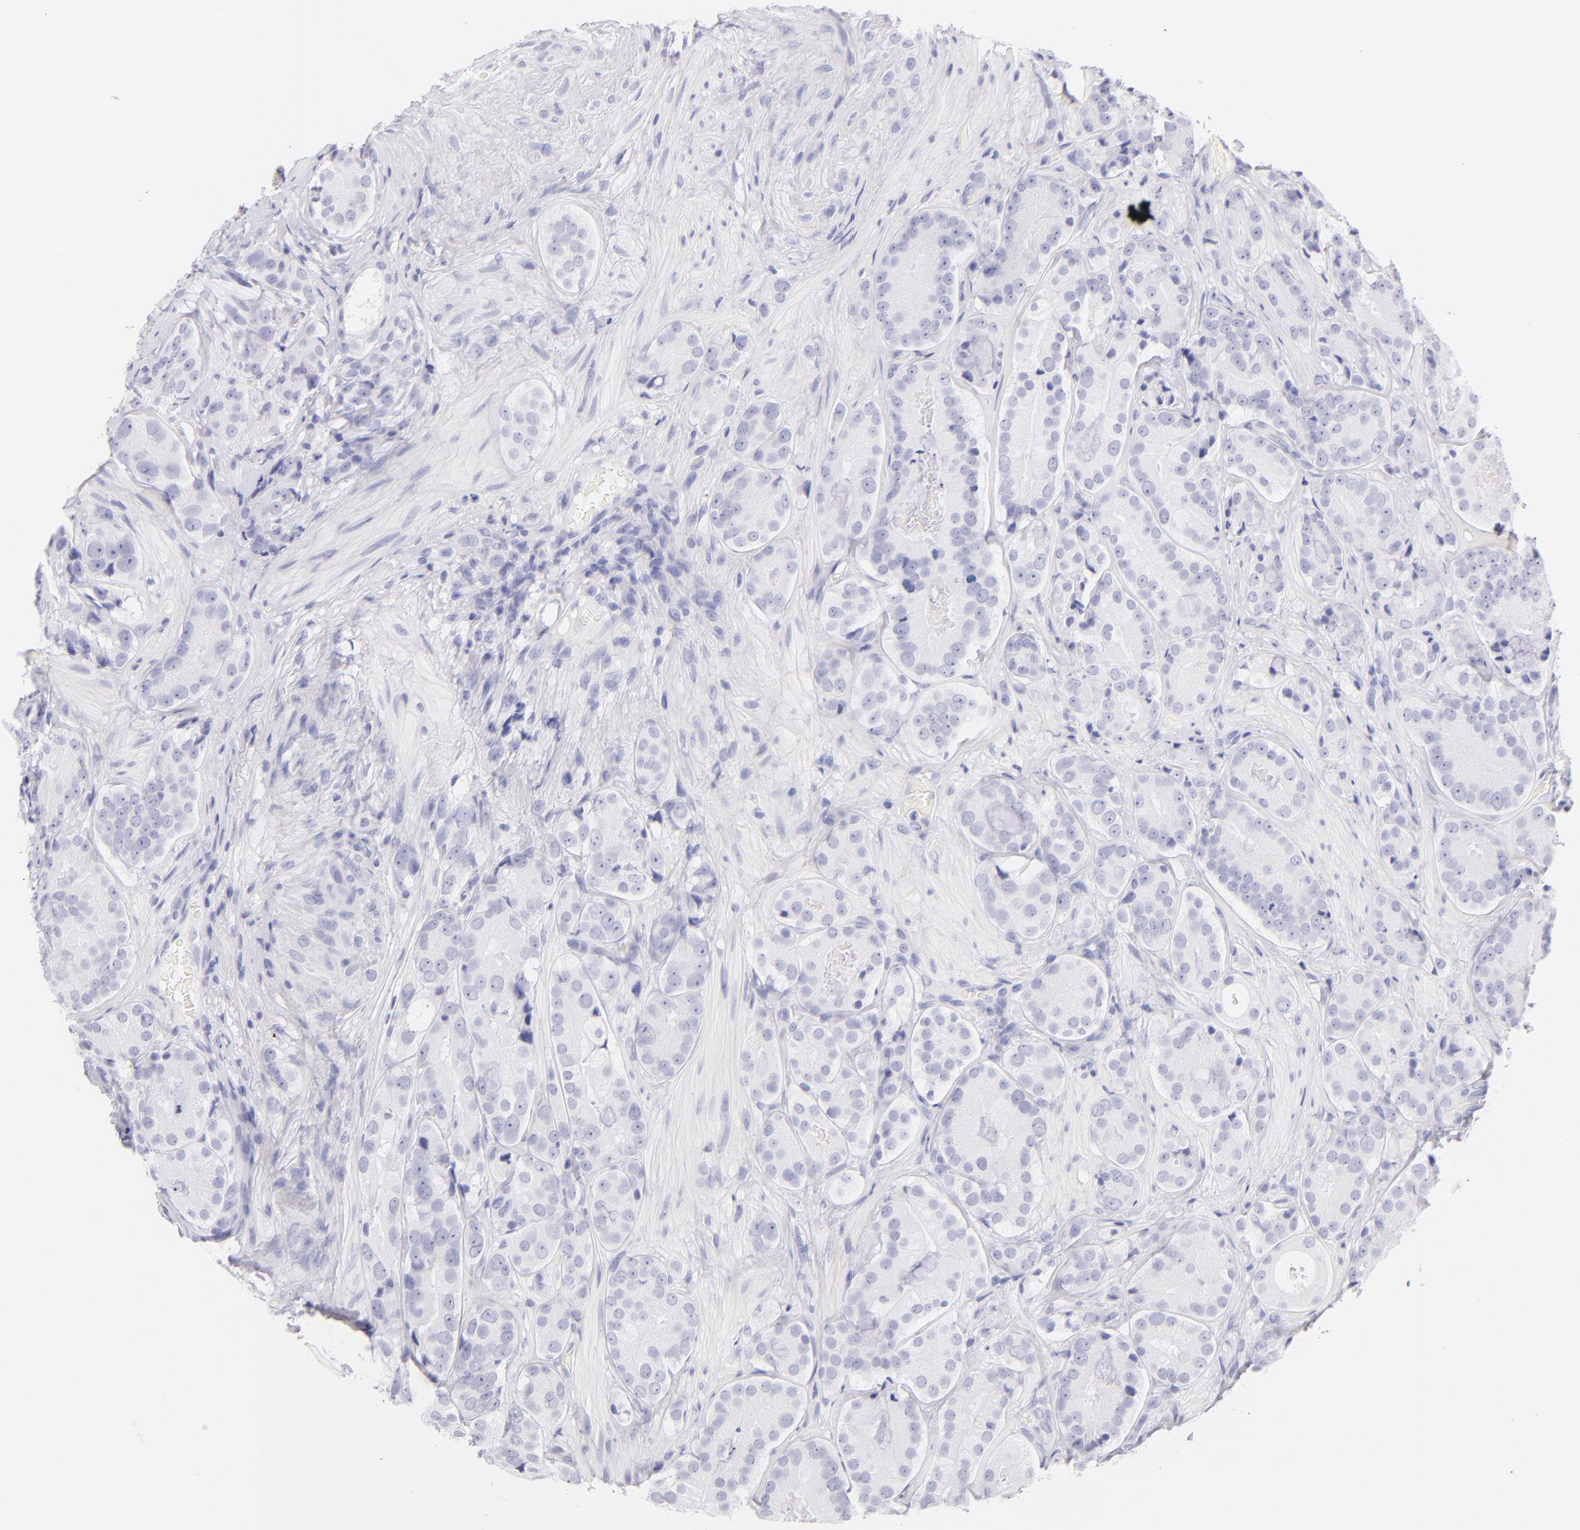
{"staining": {"intensity": "negative", "quantity": "none", "location": "none"}, "tissue": "prostate cancer", "cell_type": "Tumor cells", "image_type": "cancer", "snomed": [{"axis": "morphology", "description": "Adenocarcinoma, High grade"}, {"axis": "topography", "description": "Prostate"}], "caption": "The micrograph shows no staining of tumor cells in prostate cancer (adenocarcinoma (high-grade)). (Brightfield microscopy of DAB immunohistochemistry at high magnification).", "gene": "SDC1", "patient": {"sex": "male", "age": 70}}